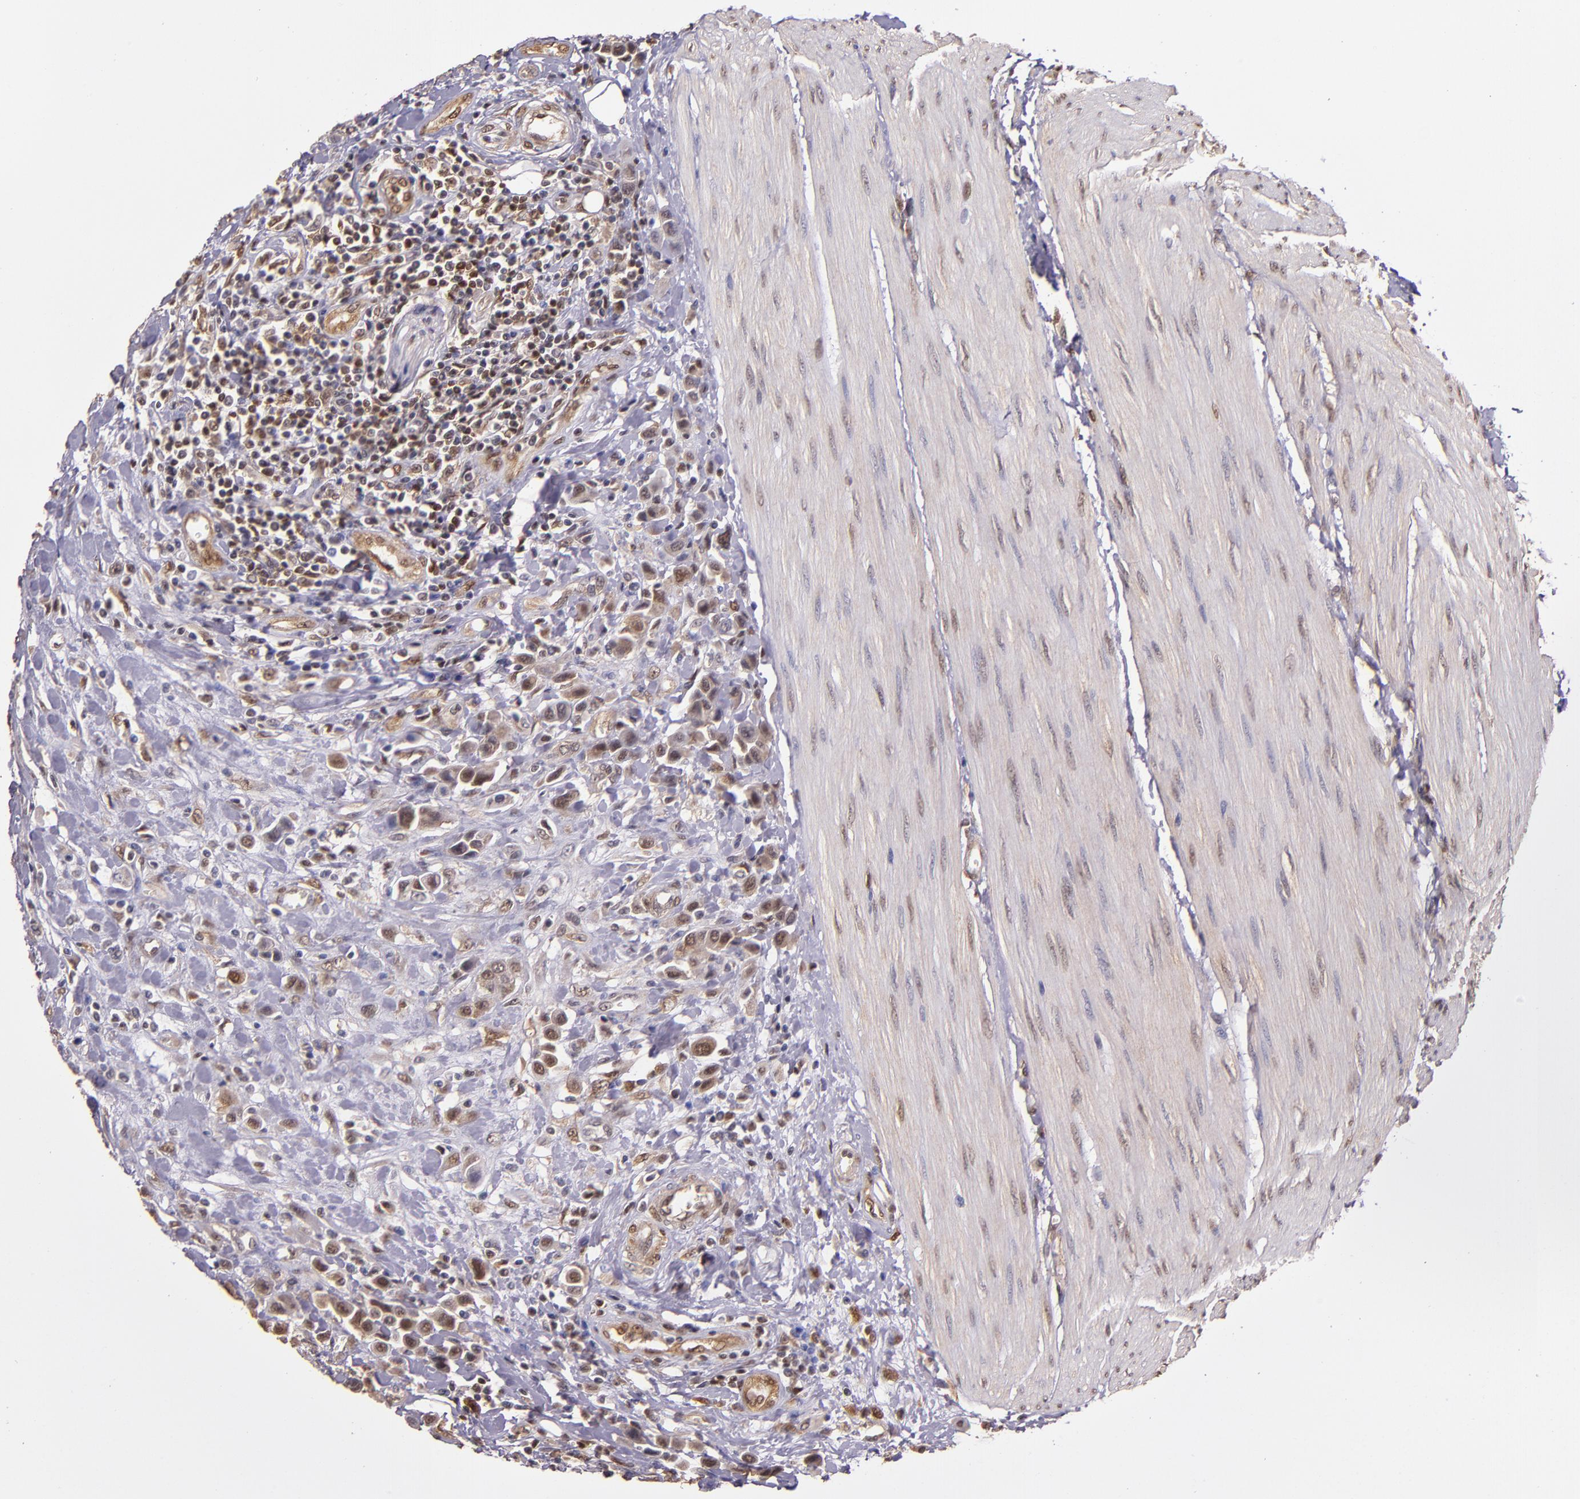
{"staining": {"intensity": "moderate", "quantity": "25%-75%", "location": "cytoplasmic/membranous,nuclear"}, "tissue": "urothelial cancer", "cell_type": "Tumor cells", "image_type": "cancer", "snomed": [{"axis": "morphology", "description": "Urothelial carcinoma, High grade"}, {"axis": "topography", "description": "Urinary bladder"}], "caption": "Brown immunohistochemical staining in human urothelial carcinoma (high-grade) shows moderate cytoplasmic/membranous and nuclear staining in approximately 25%-75% of tumor cells.", "gene": "STAT6", "patient": {"sex": "male", "age": 50}}